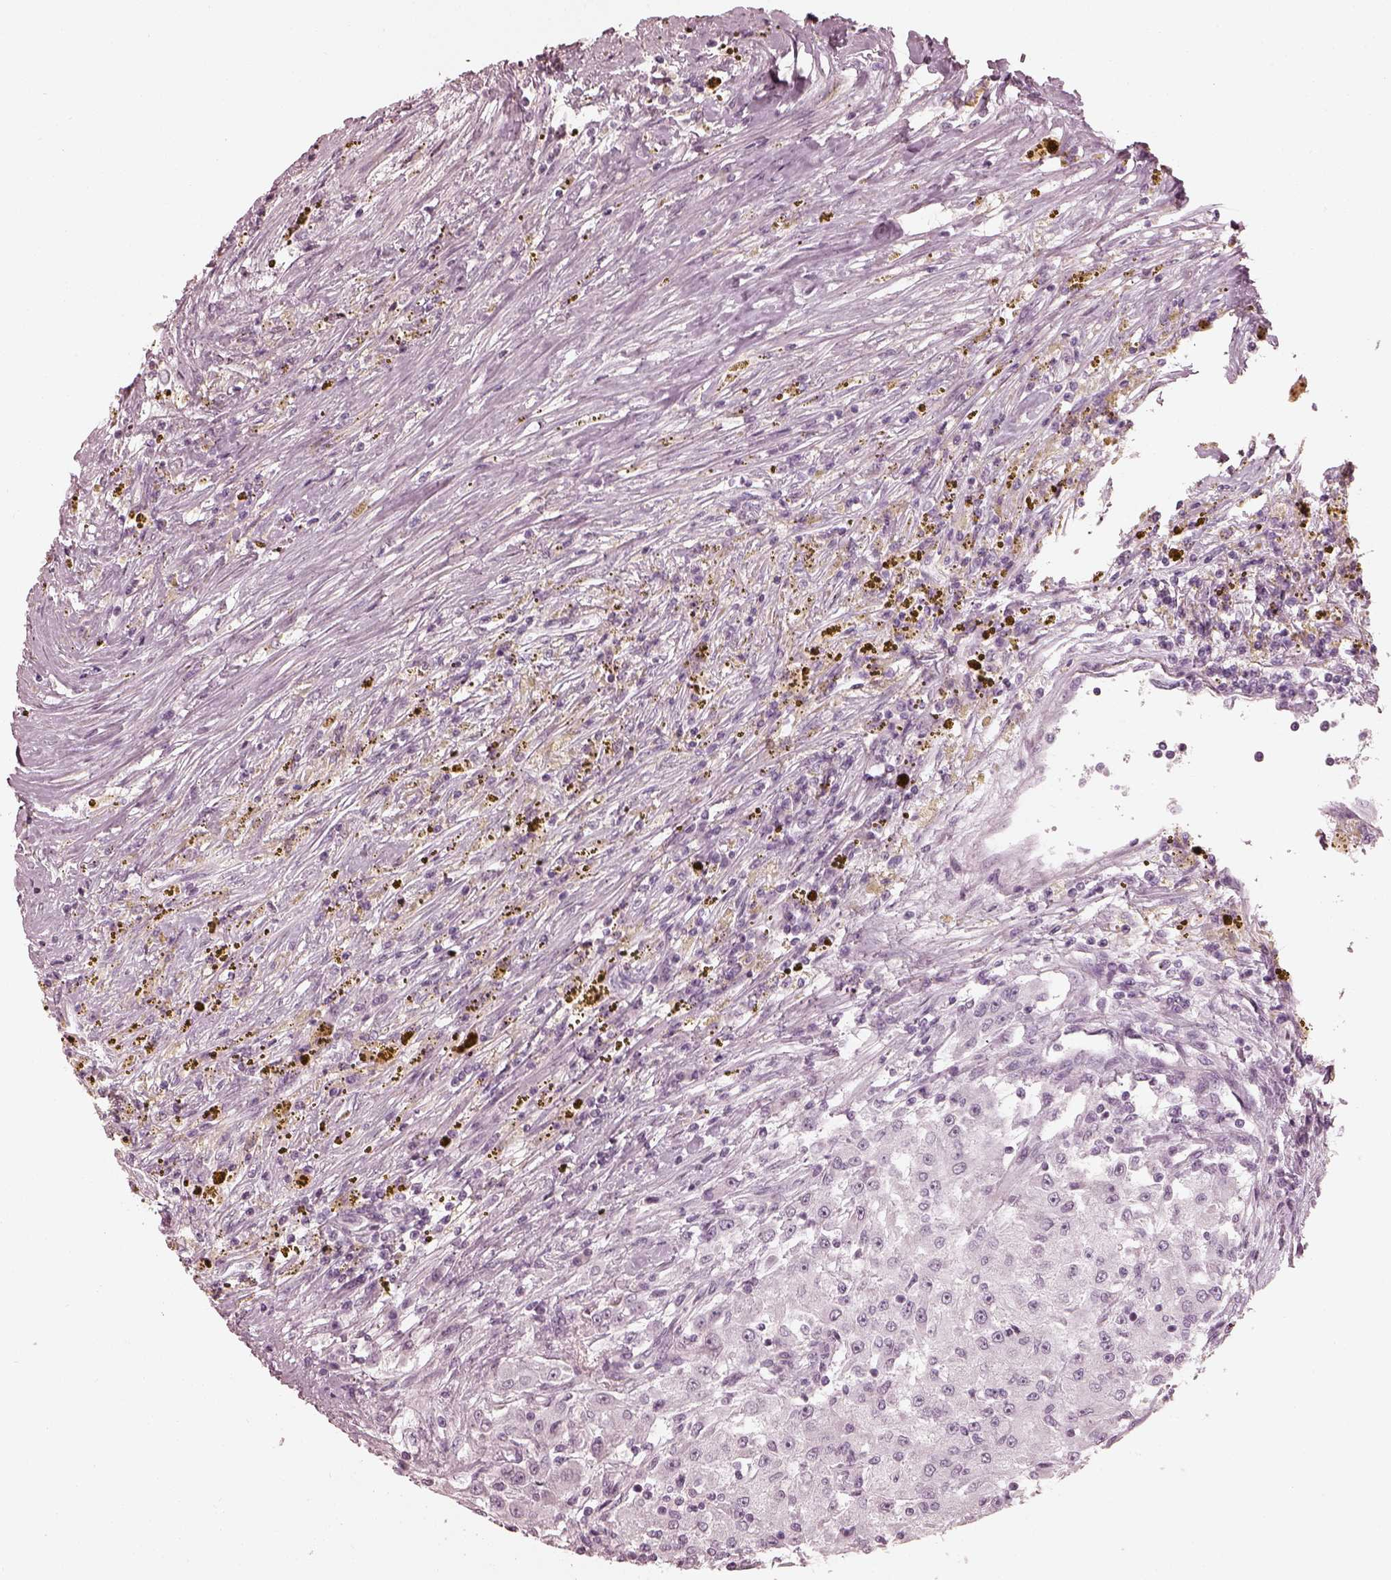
{"staining": {"intensity": "negative", "quantity": "none", "location": "none"}, "tissue": "renal cancer", "cell_type": "Tumor cells", "image_type": "cancer", "snomed": [{"axis": "morphology", "description": "Adenocarcinoma, NOS"}, {"axis": "topography", "description": "Kidney"}], "caption": "Tumor cells show no significant expression in renal cancer.", "gene": "ADRB3", "patient": {"sex": "female", "age": 67}}